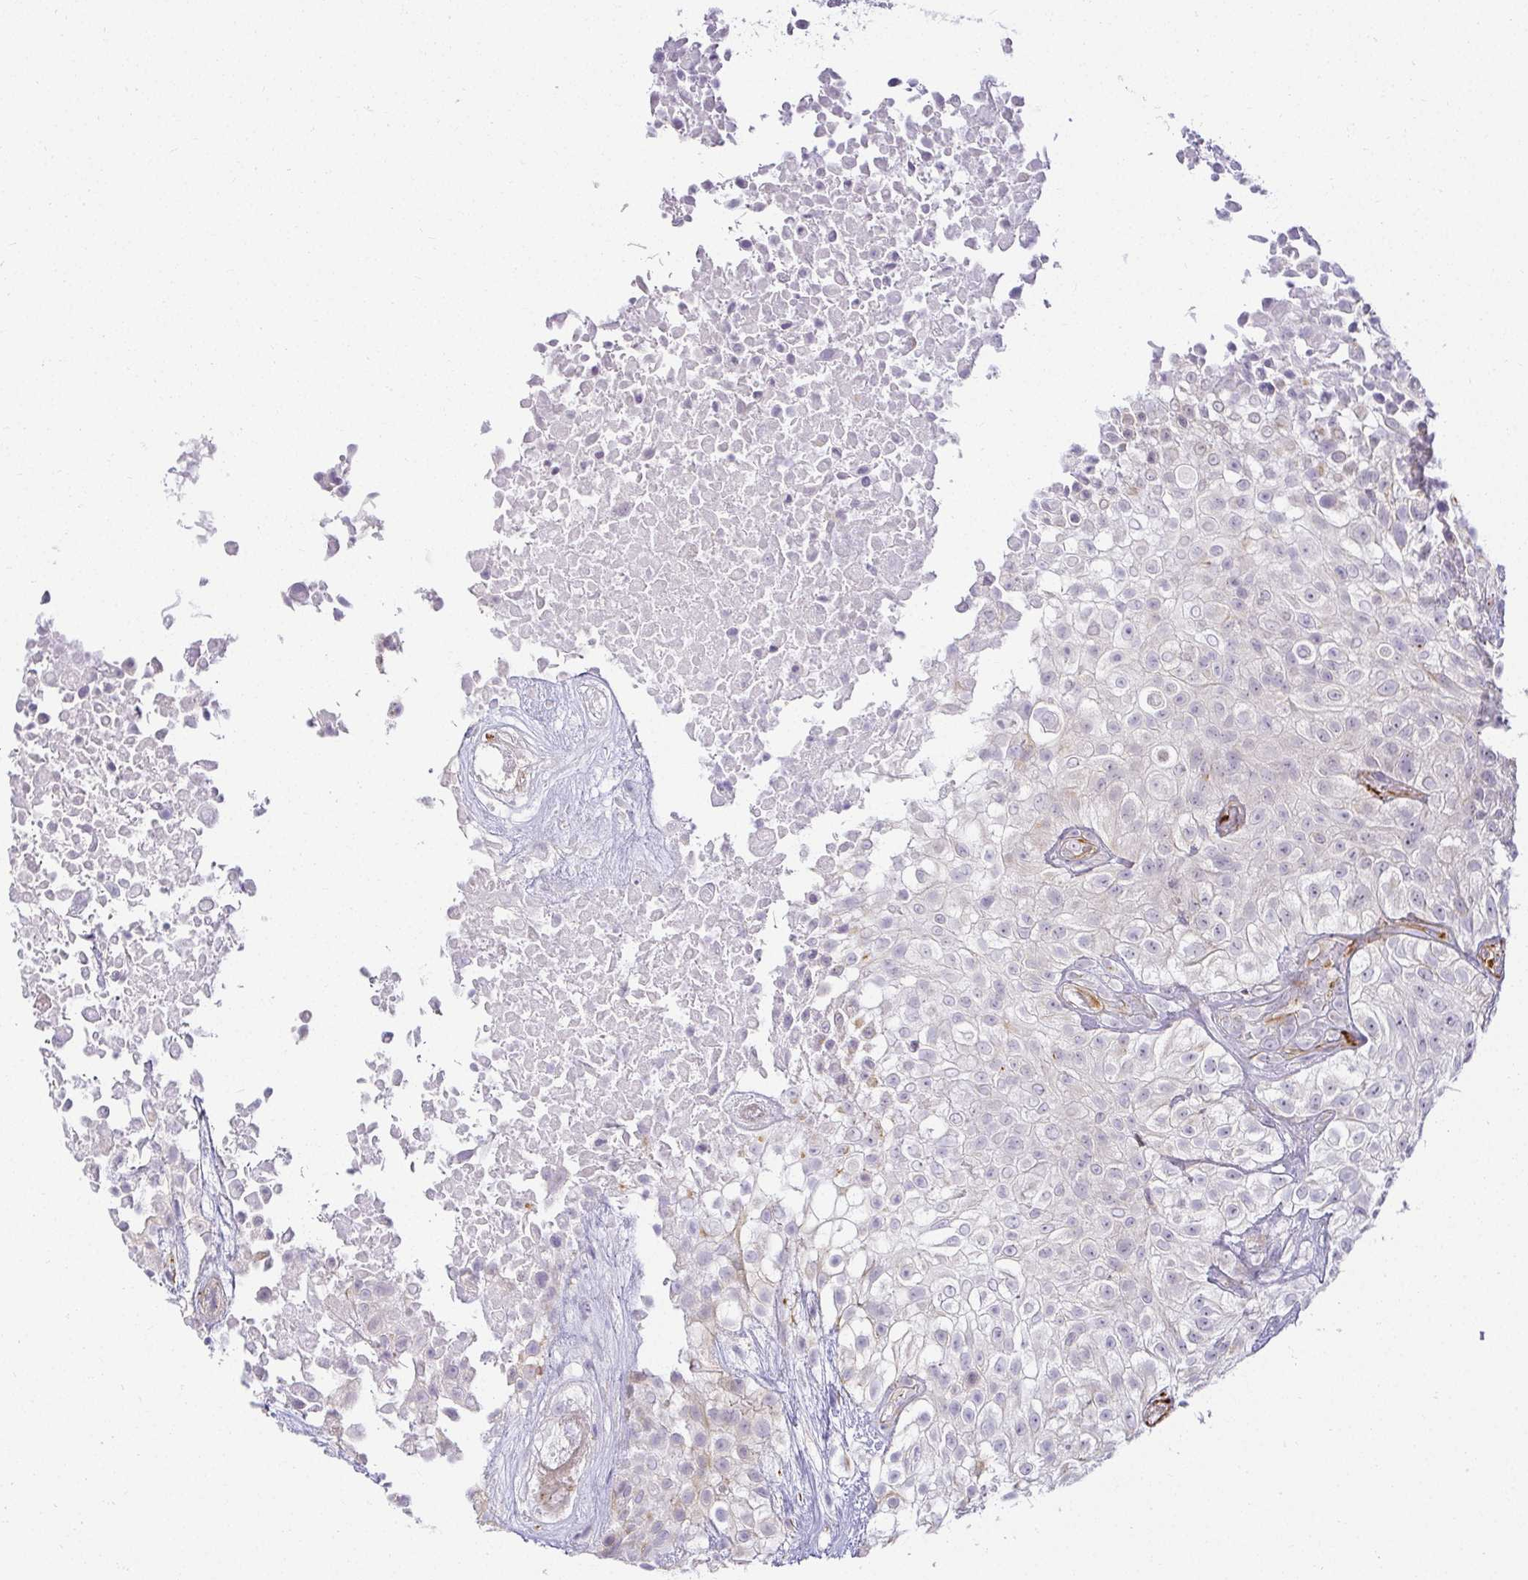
{"staining": {"intensity": "negative", "quantity": "none", "location": "none"}, "tissue": "urothelial cancer", "cell_type": "Tumor cells", "image_type": "cancer", "snomed": [{"axis": "morphology", "description": "Urothelial carcinoma, High grade"}, {"axis": "topography", "description": "Urinary bladder"}], "caption": "A micrograph of human urothelial carcinoma (high-grade) is negative for staining in tumor cells.", "gene": "ACAN", "patient": {"sex": "male", "age": 56}}